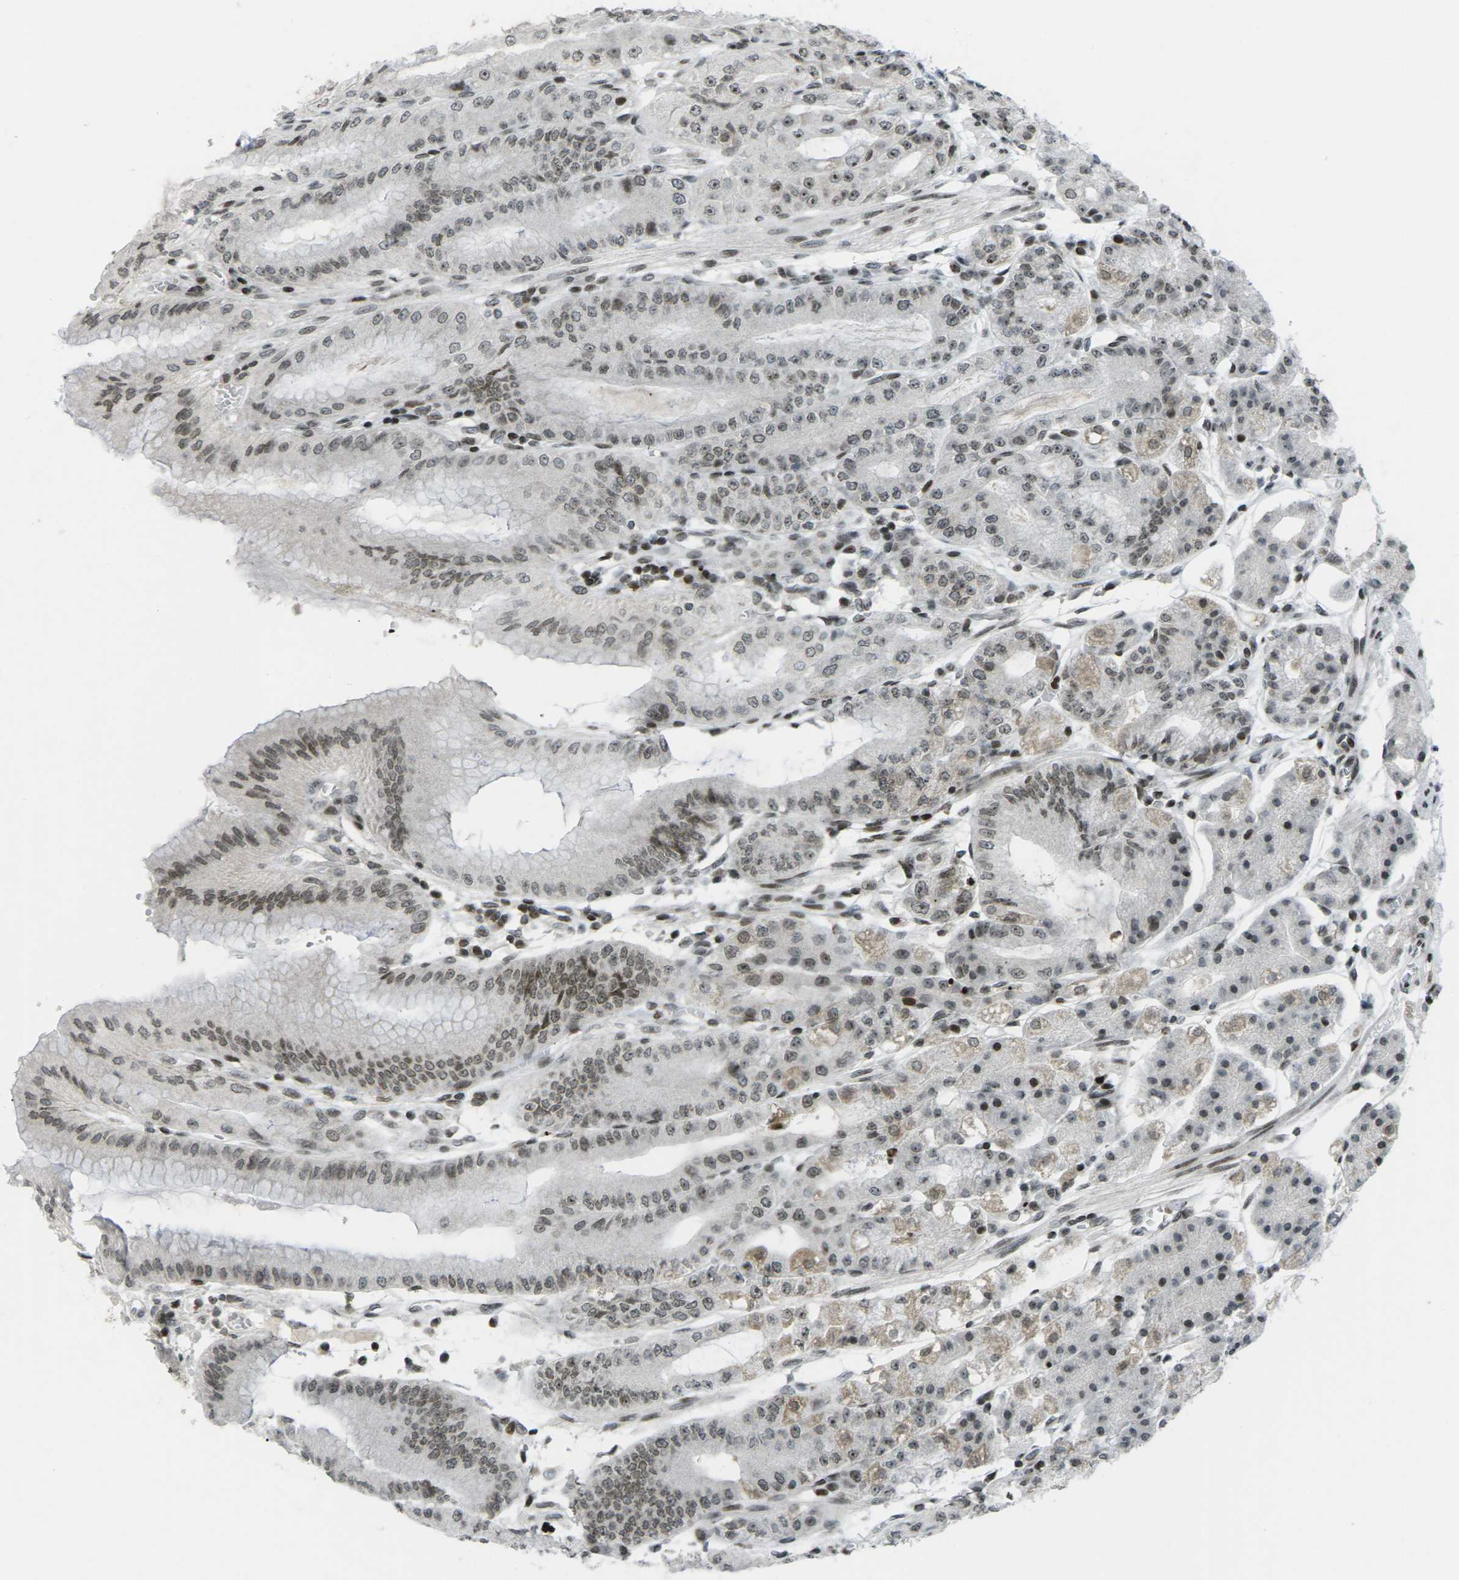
{"staining": {"intensity": "strong", "quantity": "25%-75%", "location": "nuclear"}, "tissue": "stomach", "cell_type": "Glandular cells", "image_type": "normal", "snomed": [{"axis": "morphology", "description": "Normal tissue, NOS"}, {"axis": "topography", "description": "Stomach, lower"}], "caption": "High-power microscopy captured an immunohistochemistry (IHC) photomicrograph of normal stomach, revealing strong nuclear staining in approximately 25%-75% of glandular cells. The protein is shown in brown color, while the nuclei are stained blue.", "gene": "EME1", "patient": {"sex": "male", "age": 71}}